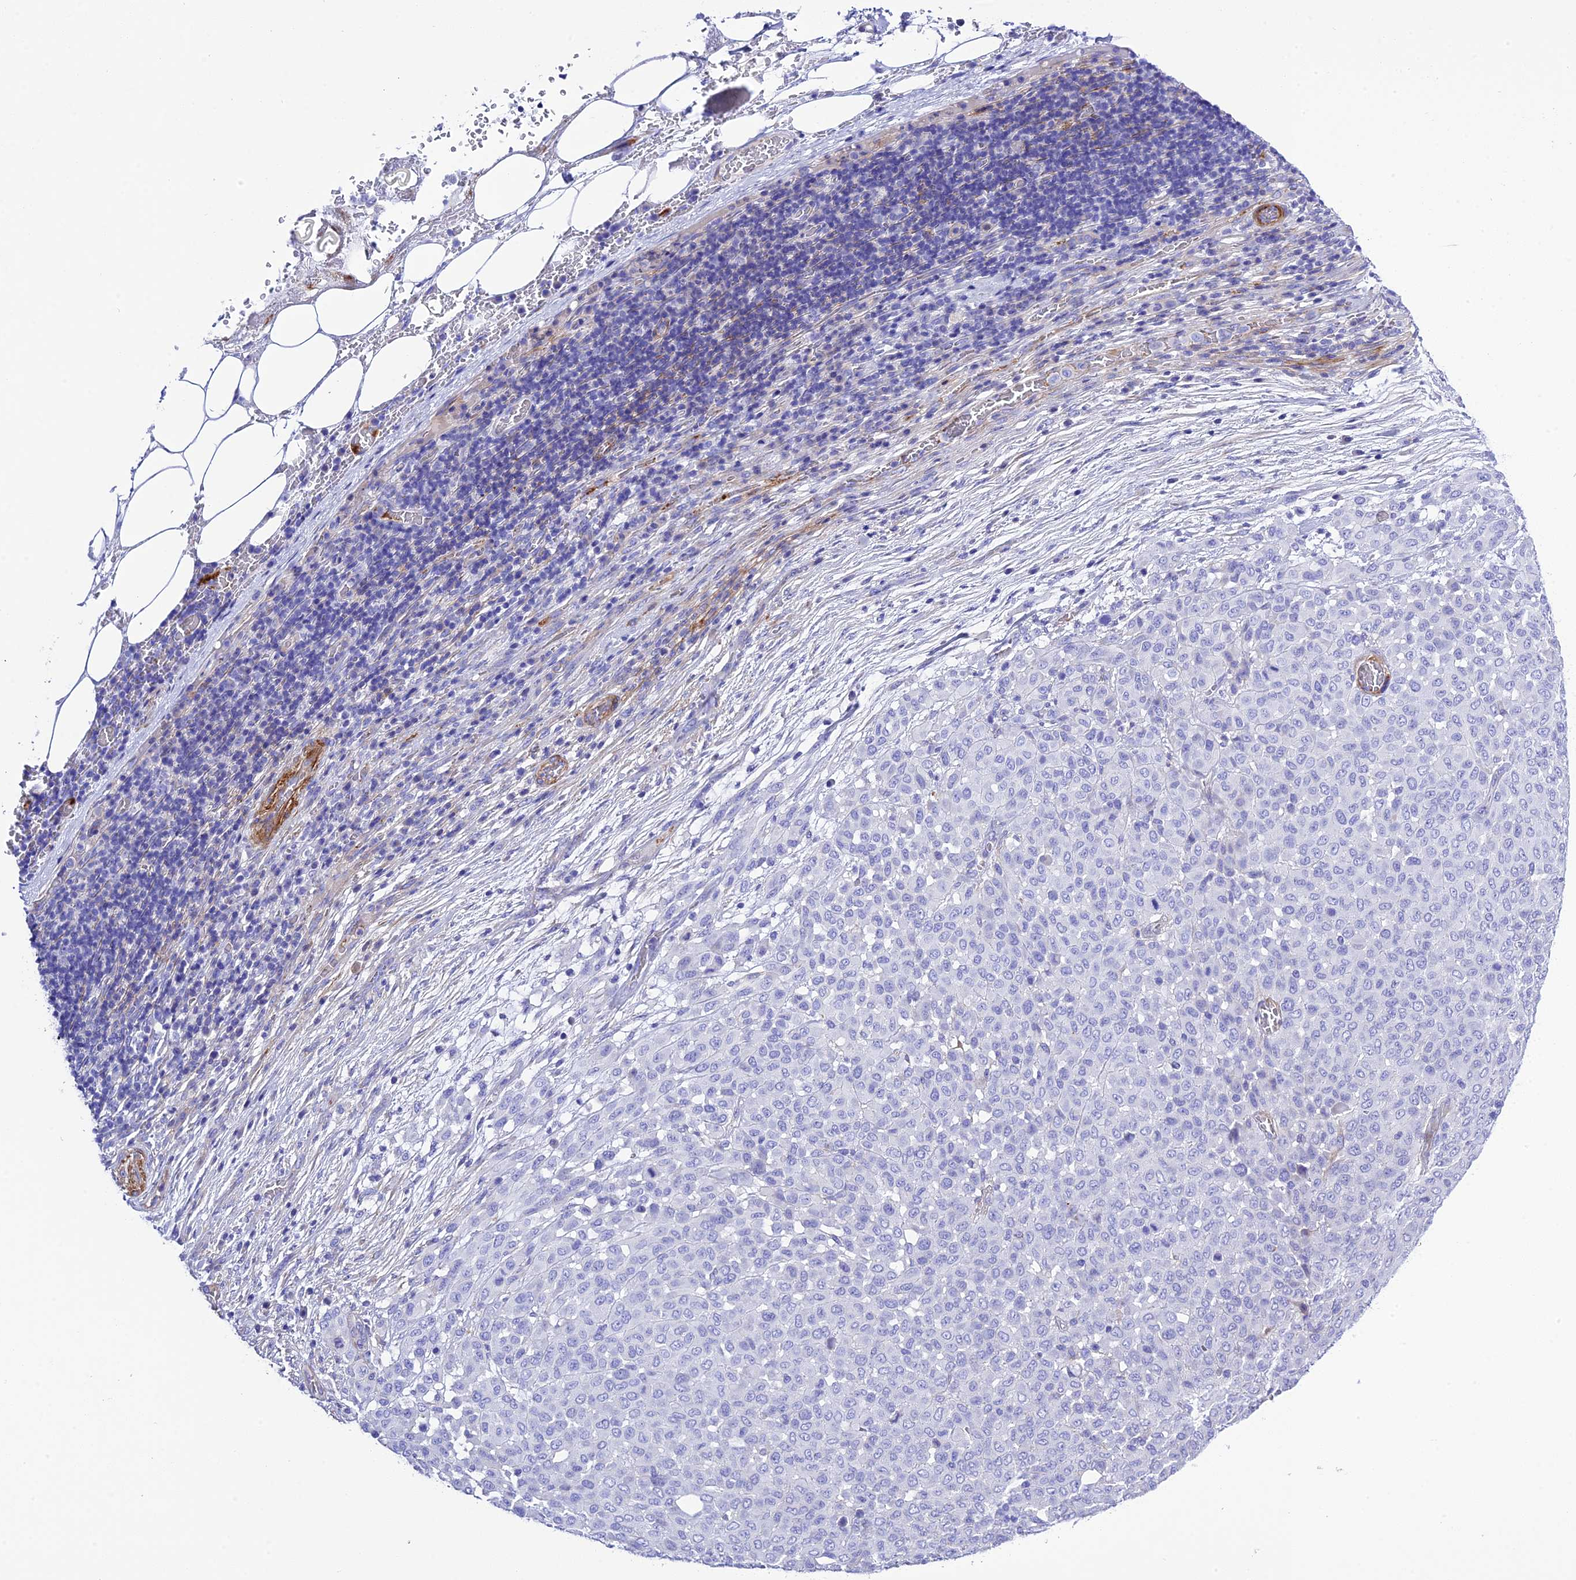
{"staining": {"intensity": "negative", "quantity": "none", "location": "none"}, "tissue": "melanoma", "cell_type": "Tumor cells", "image_type": "cancer", "snomed": [{"axis": "morphology", "description": "Malignant melanoma, Metastatic site"}, {"axis": "topography", "description": "Skin"}], "caption": "DAB (3,3'-diaminobenzidine) immunohistochemical staining of human melanoma demonstrates no significant staining in tumor cells. (DAB (3,3'-diaminobenzidine) immunohistochemistry, high magnification).", "gene": "FRA10AC1", "patient": {"sex": "female", "age": 81}}